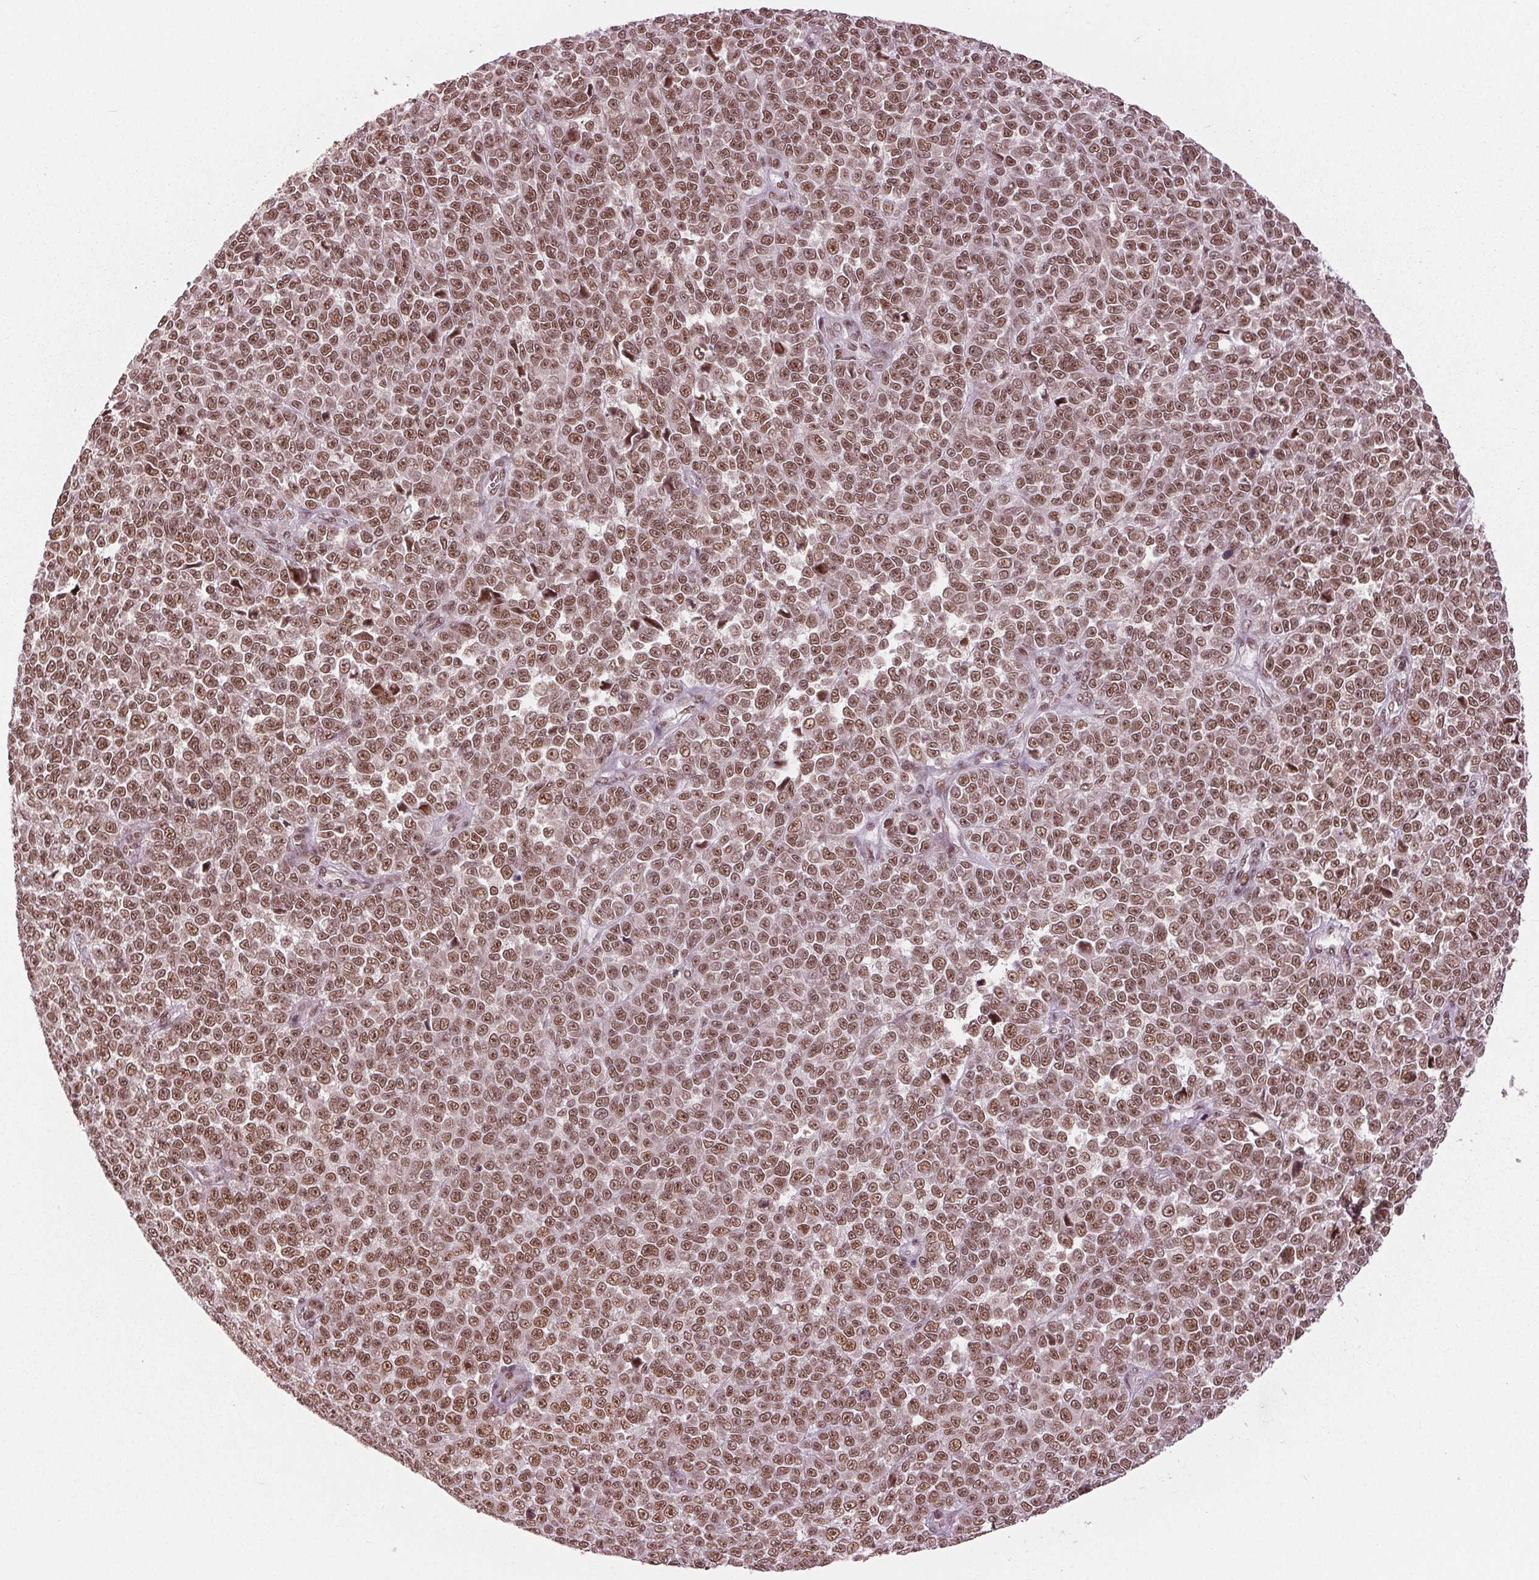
{"staining": {"intensity": "moderate", "quantity": ">75%", "location": "nuclear"}, "tissue": "melanoma", "cell_type": "Tumor cells", "image_type": "cancer", "snomed": [{"axis": "morphology", "description": "Malignant melanoma, NOS"}, {"axis": "topography", "description": "Skin"}], "caption": "Human melanoma stained for a protein (brown) displays moderate nuclear positive expression in about >75% of tumor cells.", "gene": "LSM2", "patient": {"sex": "female", "age": 95}}